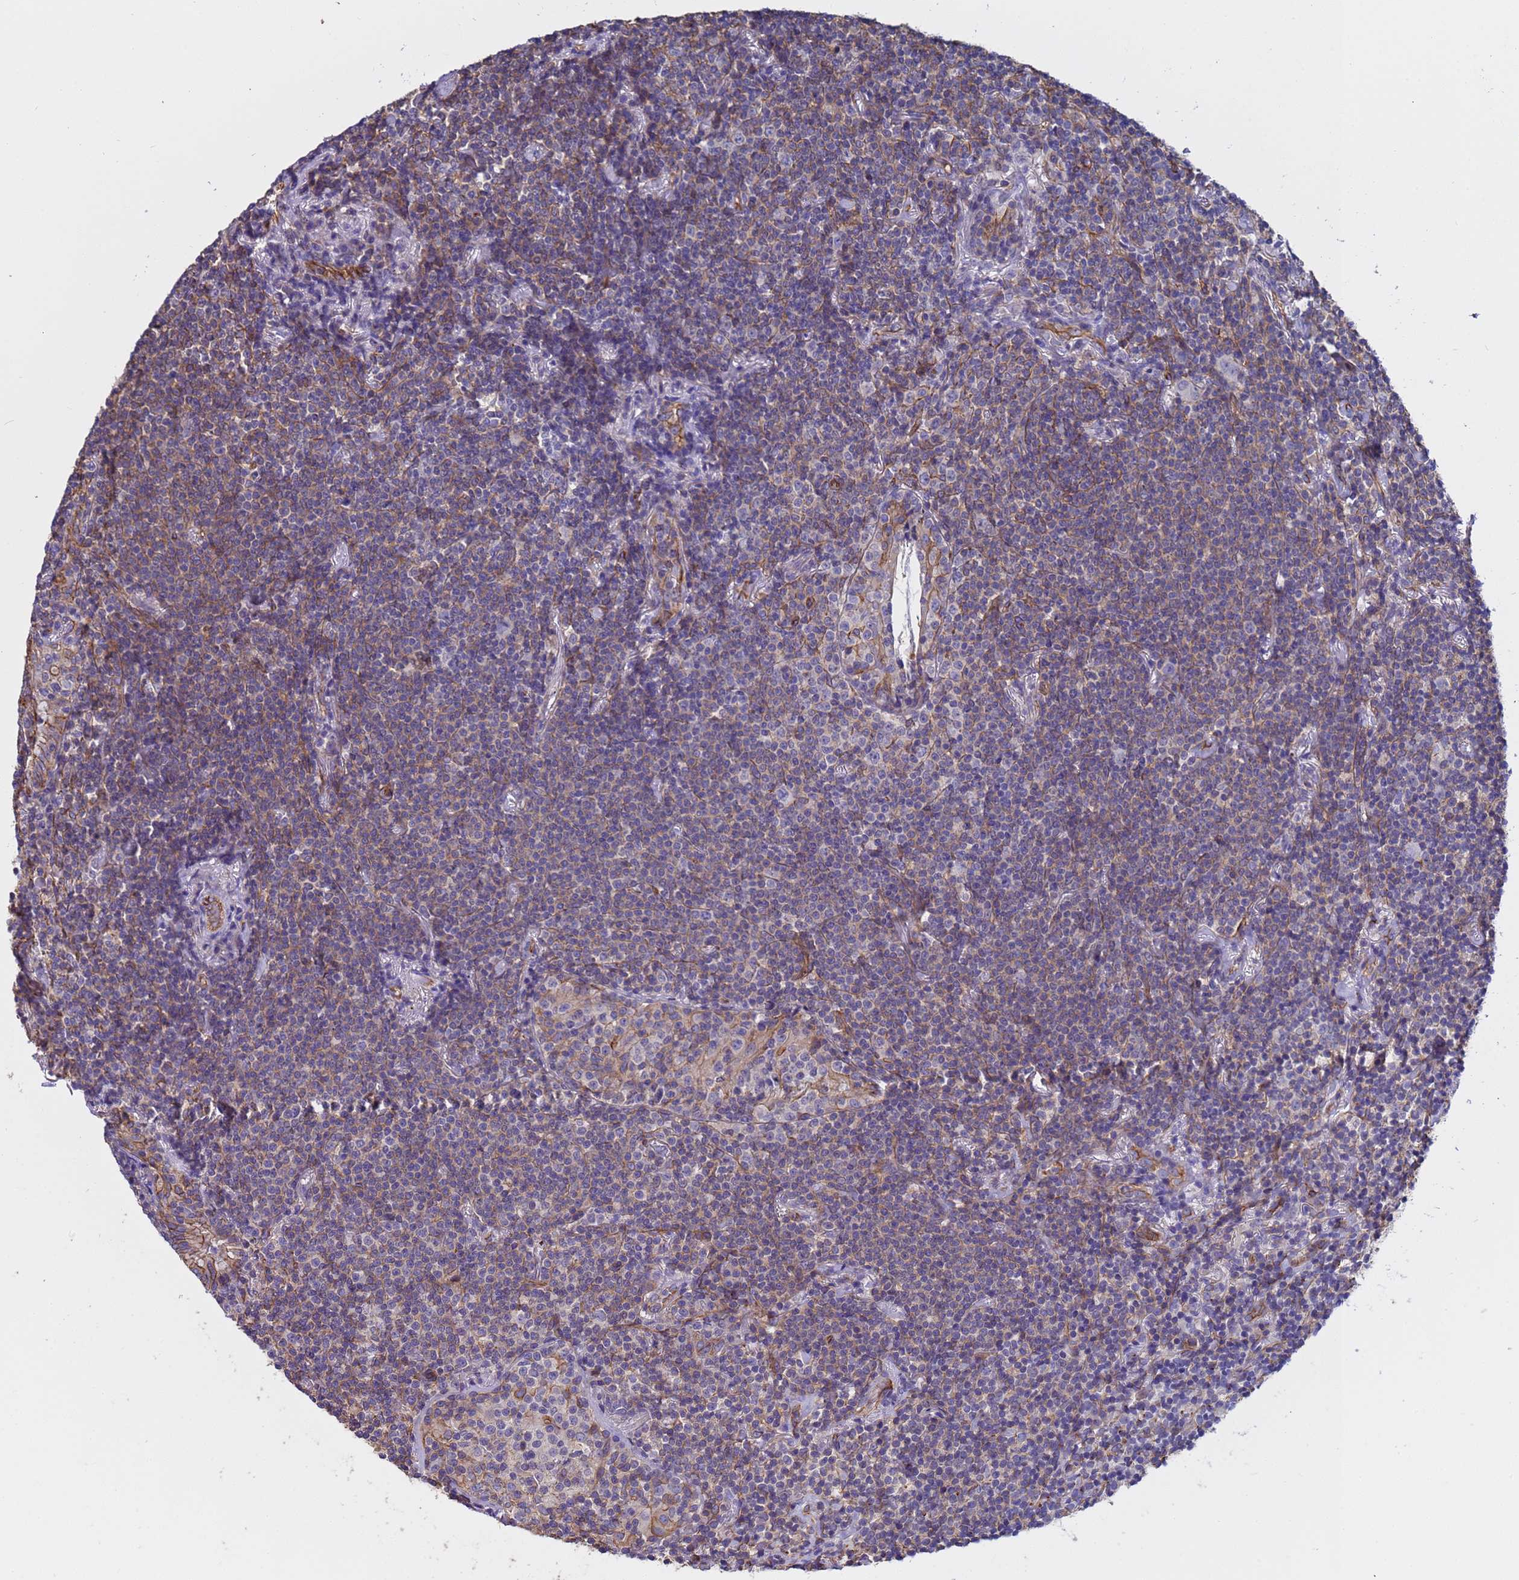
{"staining": {"intensity": "weak", "quantity": "25%-75%", "location": "cytoplasmic/membranous"}, "tissue": "lymphoma", "cell_type": "Tumor cells", "image_type": "cancer", "snomed": [{"axis": "morphology", "description": "Malignant lymphoma, non-Hodgkin's type, Low grade"}, {"axis": "topography", "description": "Lung"}], "caption": "This photomicrograph reveals IHC staining of low-grade malignant lymphoma, non-Hodgkin's type, with low weak cytoplasmic/membranous positivity in about 25%-75% of tumor cells.", "gene": "ZNF248", "patient": {"sex": "female", "age": 71}}